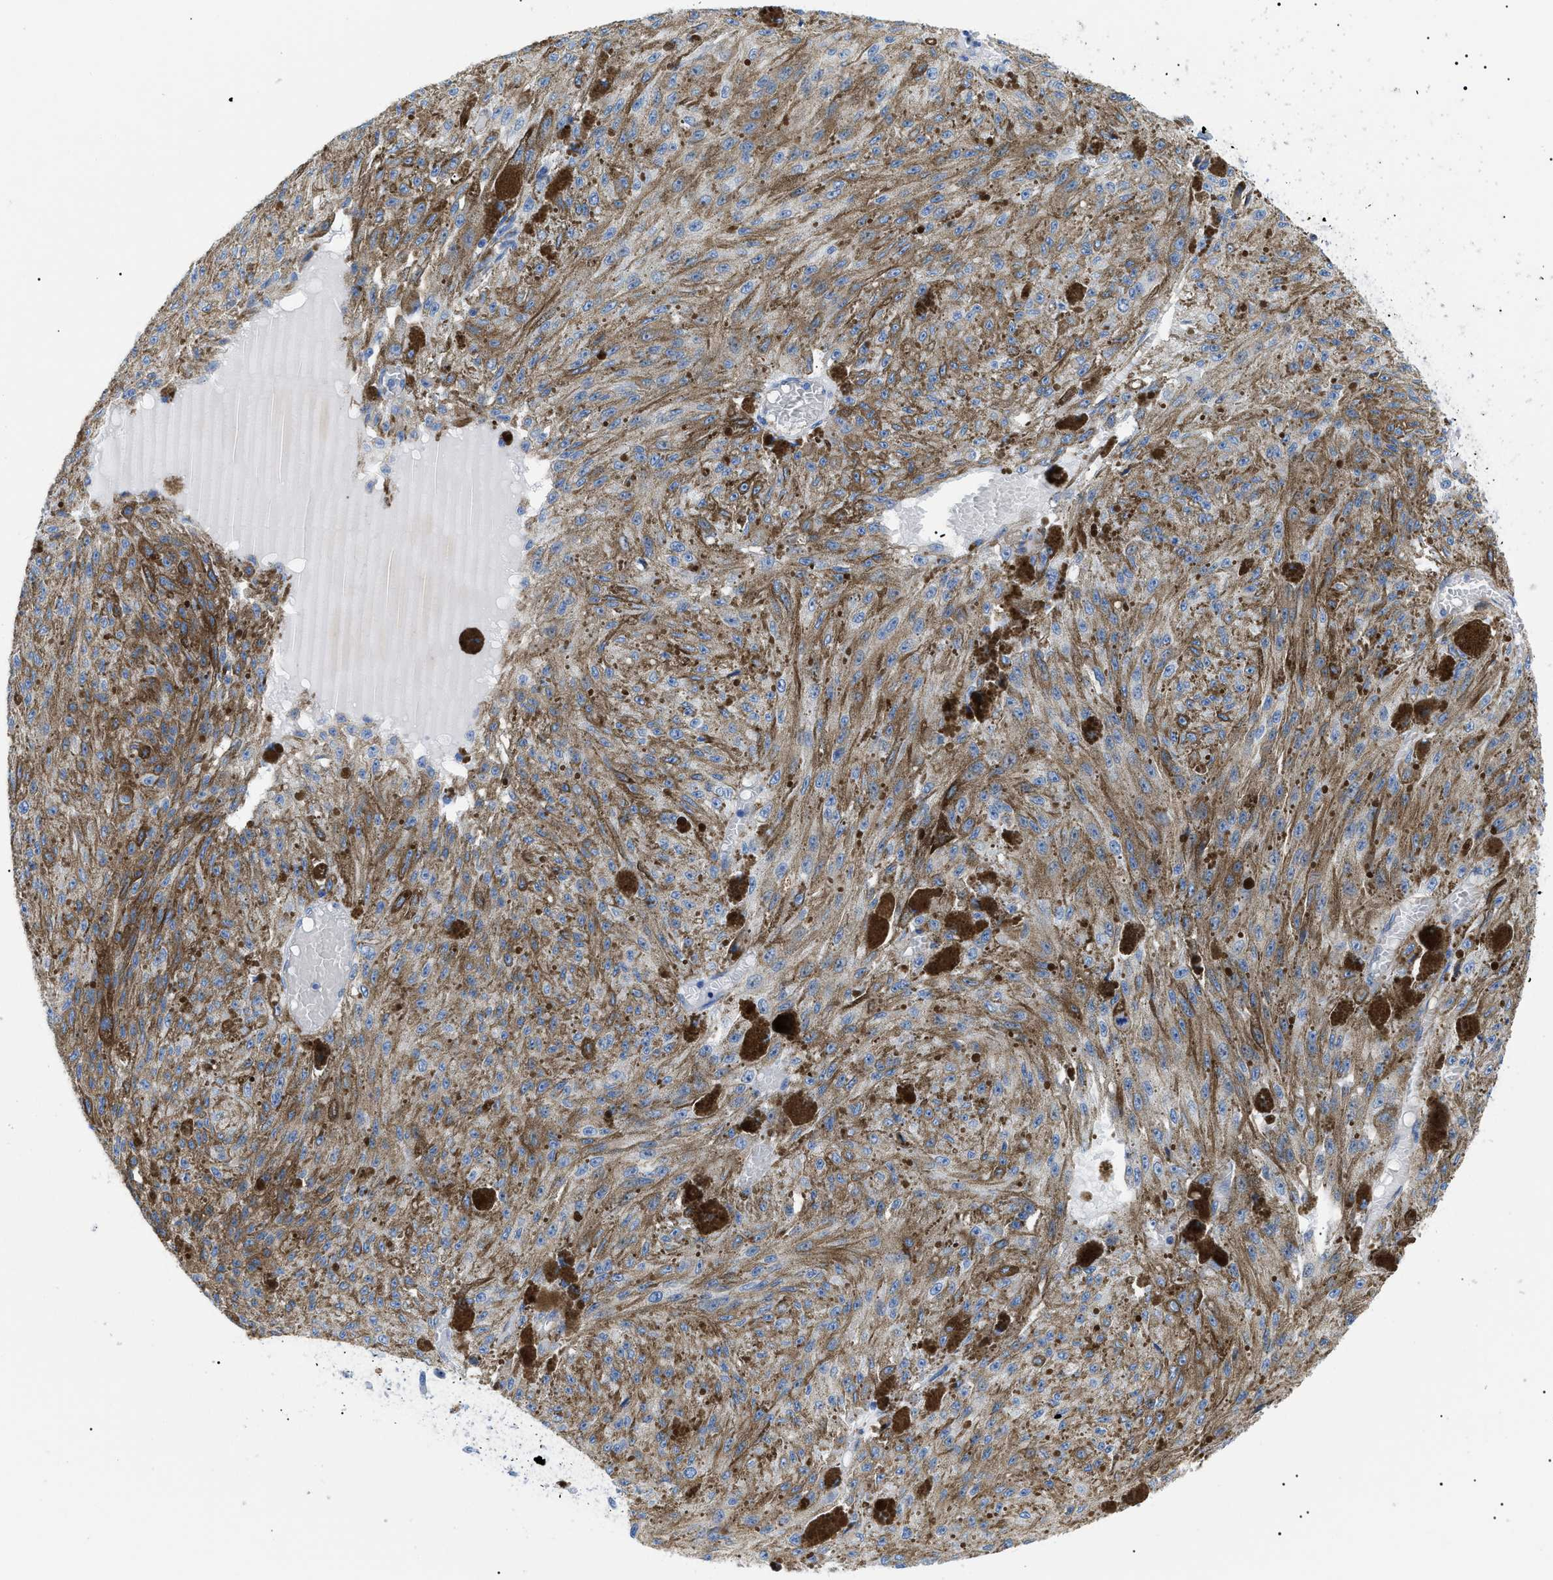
{"staining": {"intensity": "moderate", "quantity": ">75%", "location": "cytoplasmic/membranous"}, "tissue": "melanoma", "cell_type": "Tumor cells", "image_type": "cancer", "snomed": [{"axis": "morphology", "description": "Malignant melanoma, NOS"}, {"axis": "topography", "description": "Other"}], "caption": "Immunohistochemistry histopathology image of neoplastic tissue: malignant melanoma stained using immunohistochemistry shows medium levels of moderate protein expression localized specifically in the cytoplasmic/membranous of tumor cells, appearing as a cytoplasmic/membranous brown color.", "gene": "PODXL", "patient": {"sex": "male", "age": 79}}